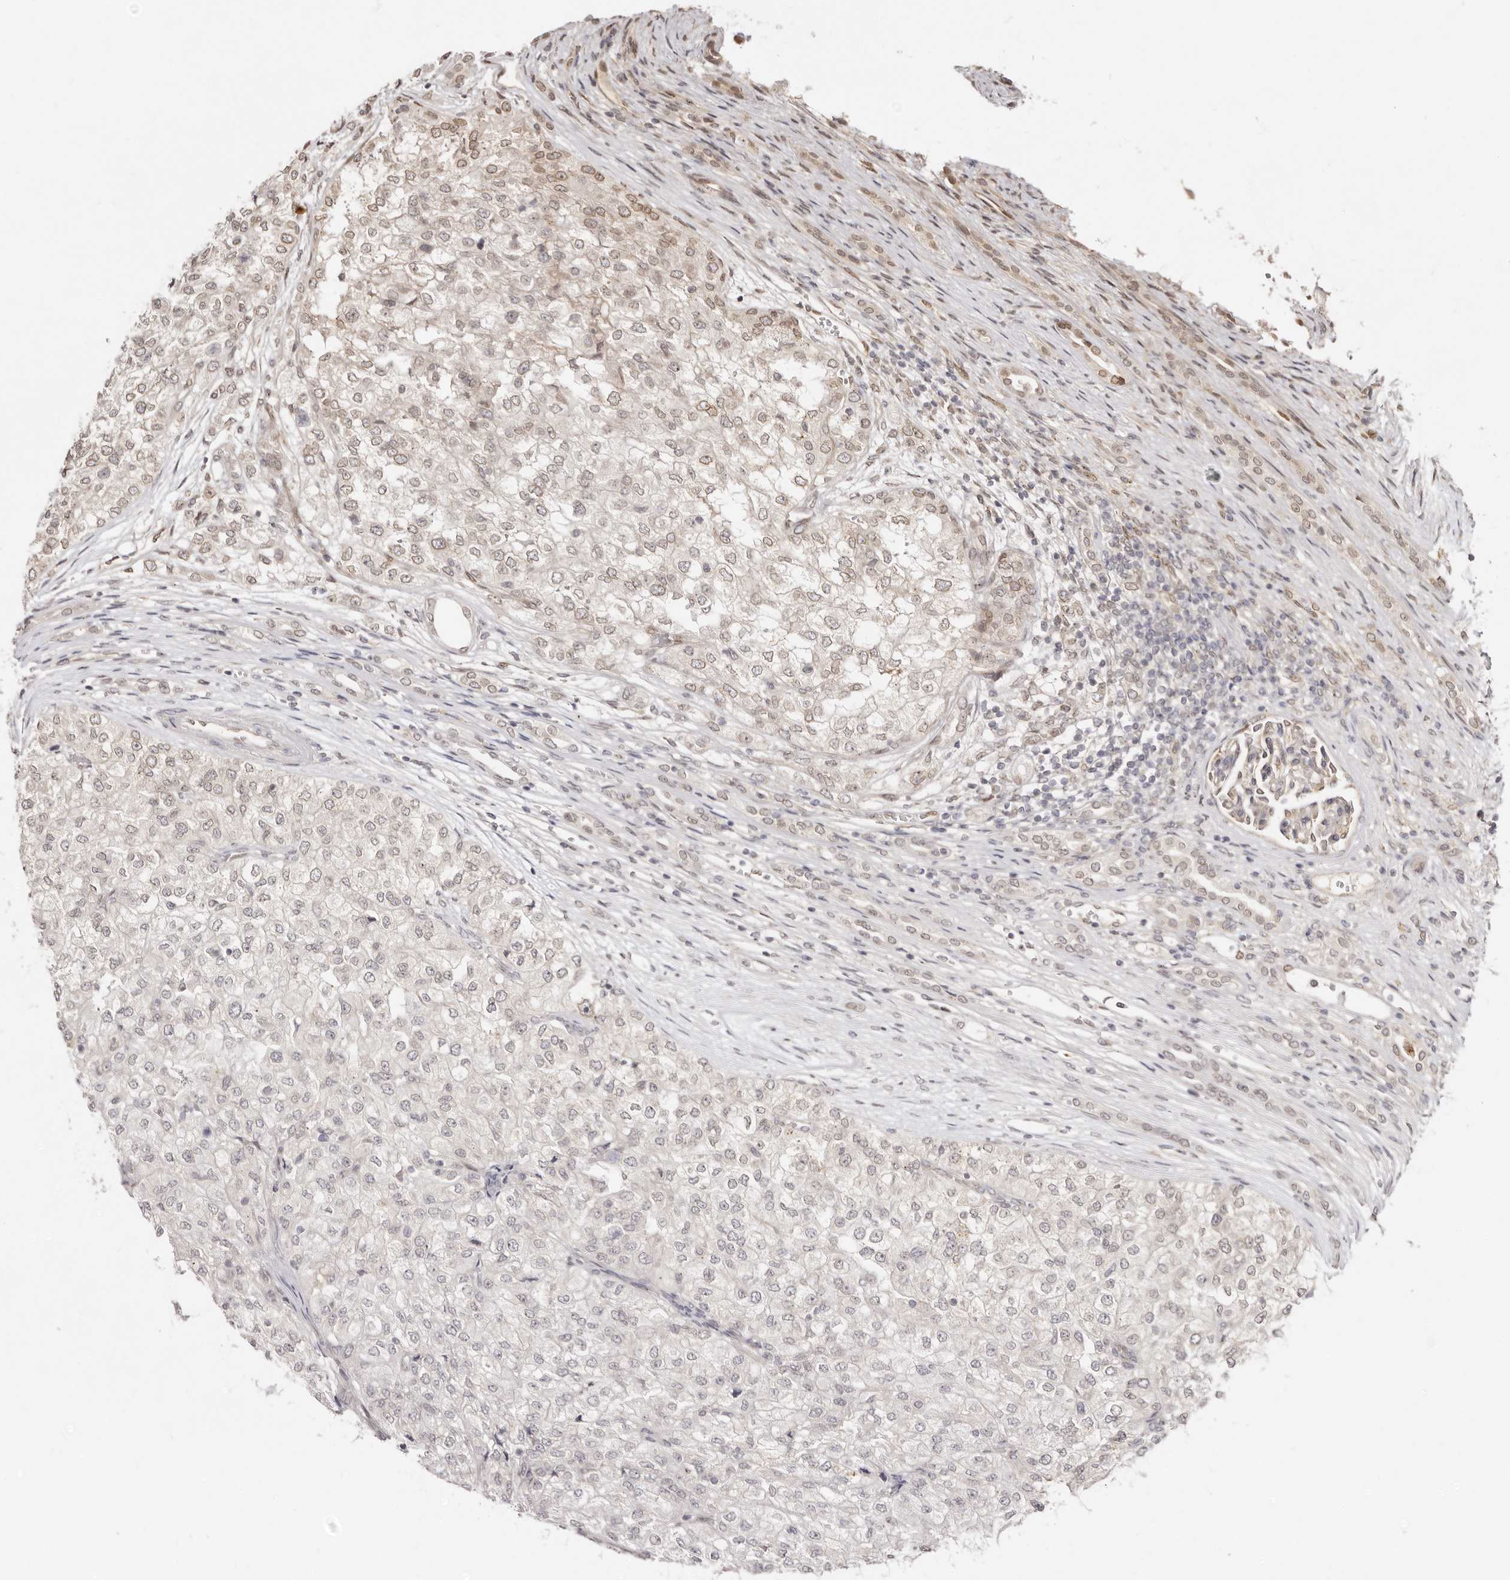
{"staining": {"intensity": "moderate", "quantity": "<25%", "location": "nuclear"}, "tissue": "renal cancer", "cell_type": "Tumor cells", "image_type": "cancer", "snomed": [{"axis": "morphology", "description": "Adenocarcinoma, NOS"}, {"axis": "topography", "description": "Kidney"}], "caption": "The immunohistochemical stain labels moderate nuclear staining in tumor cells of adenocarcinoma (renal) tissue.", "gene": "LCORL", "patient": {"sex": "female", "age": 54}}